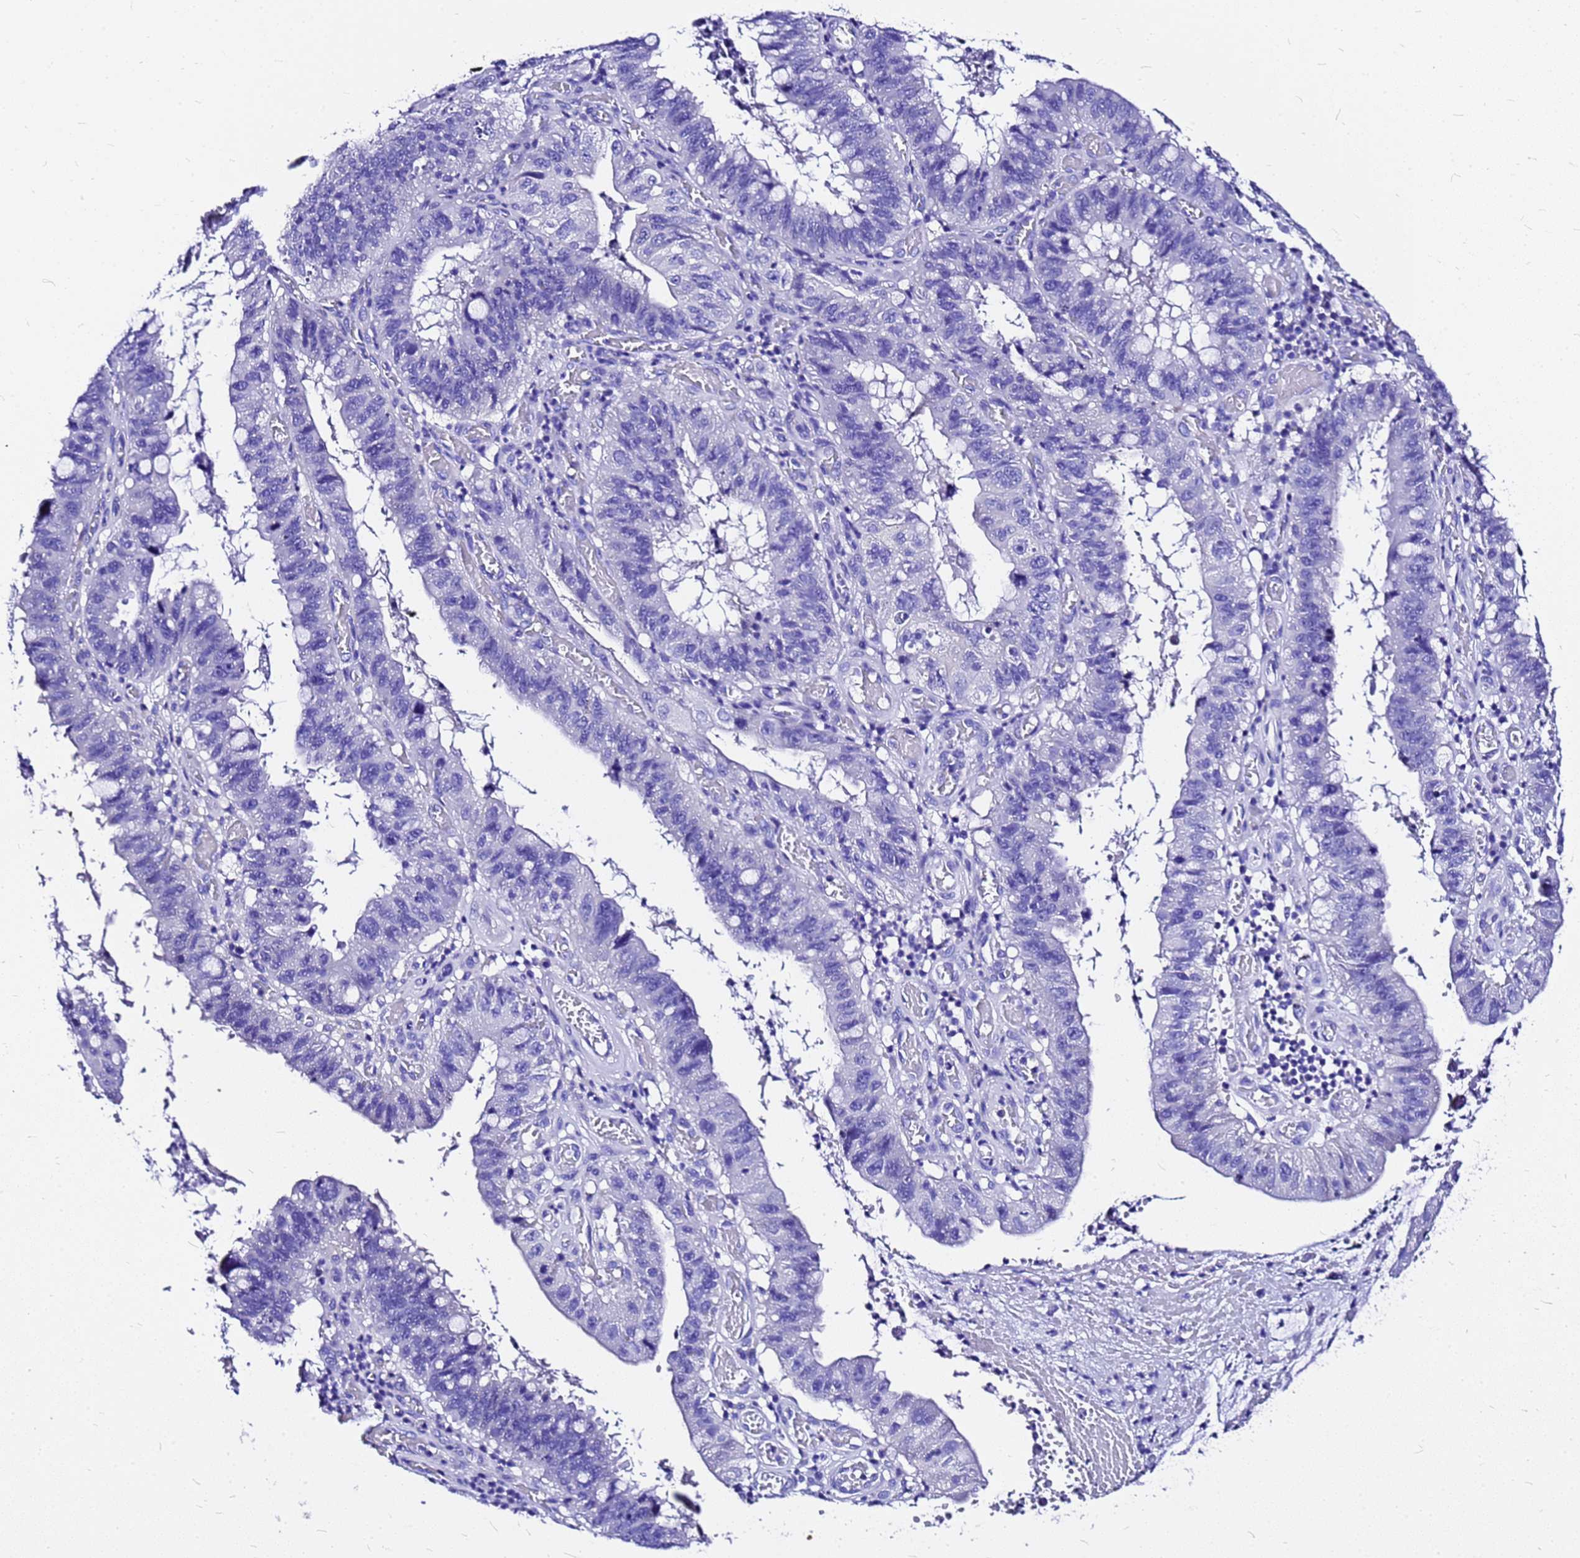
{"staining": {"intensity": "negative", "quantity": "none", "location": "none"}, "tissue": "stomach cancer", "cell_type": "Tumor cells", "image_type": "cancer", "snomed": [{"axis": "morphology", "description": "Adenocarcinoma, NOS"}, {"axis": "topography", "description": "Stomach"}], "caption": "There is no significant staining in tumor cells of stomach adenocarcinoma. (DAB IHC visualized using brightfield microscopy, high magnification).", "gene": "HERC4", "patient": {"sex": "male", "age": 59}}